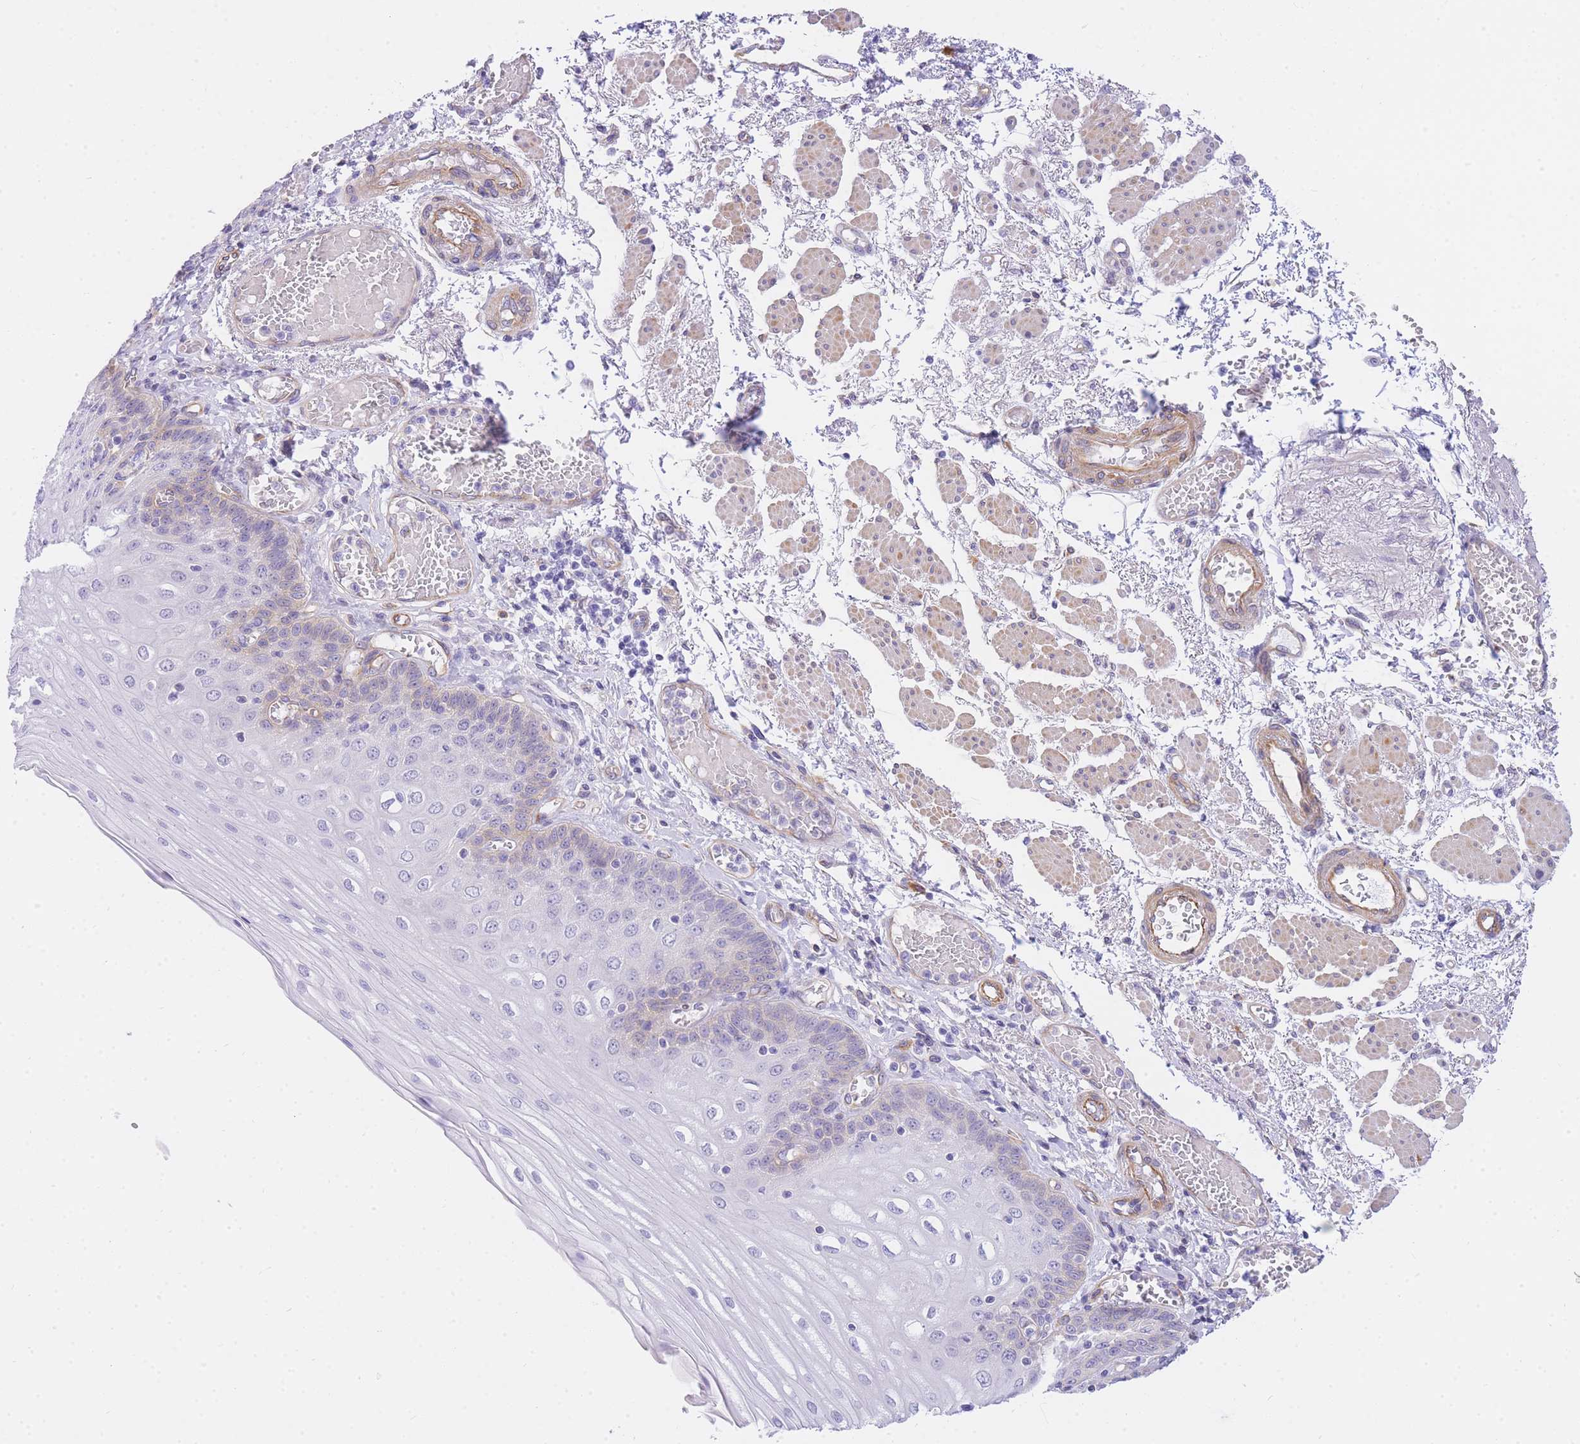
{"staining": {"intensity": "negative", "quantity": "none", "location": "none"}, "tissue": "esophagus", "cell_type": "Squamous epithelial cells", "image_type": "normal", "snomed": [{"axis": "morphology", "description": "Normal tissue, NOS"}, {"axis": "topography", "description": "Esophagus"}], "caption": "An image of esophagus stained for a protein shows no brown staining in squamous epithelial cells. (Stains: DAB (3,3'-diaminobenzidine) immunohistochemistry (IHC) with hematoxylin counter stain, Microscopy: brightfield microscopy at high magnification).", "gene": "SRSF12", "patient": {"sex": "male", "age": 81}}